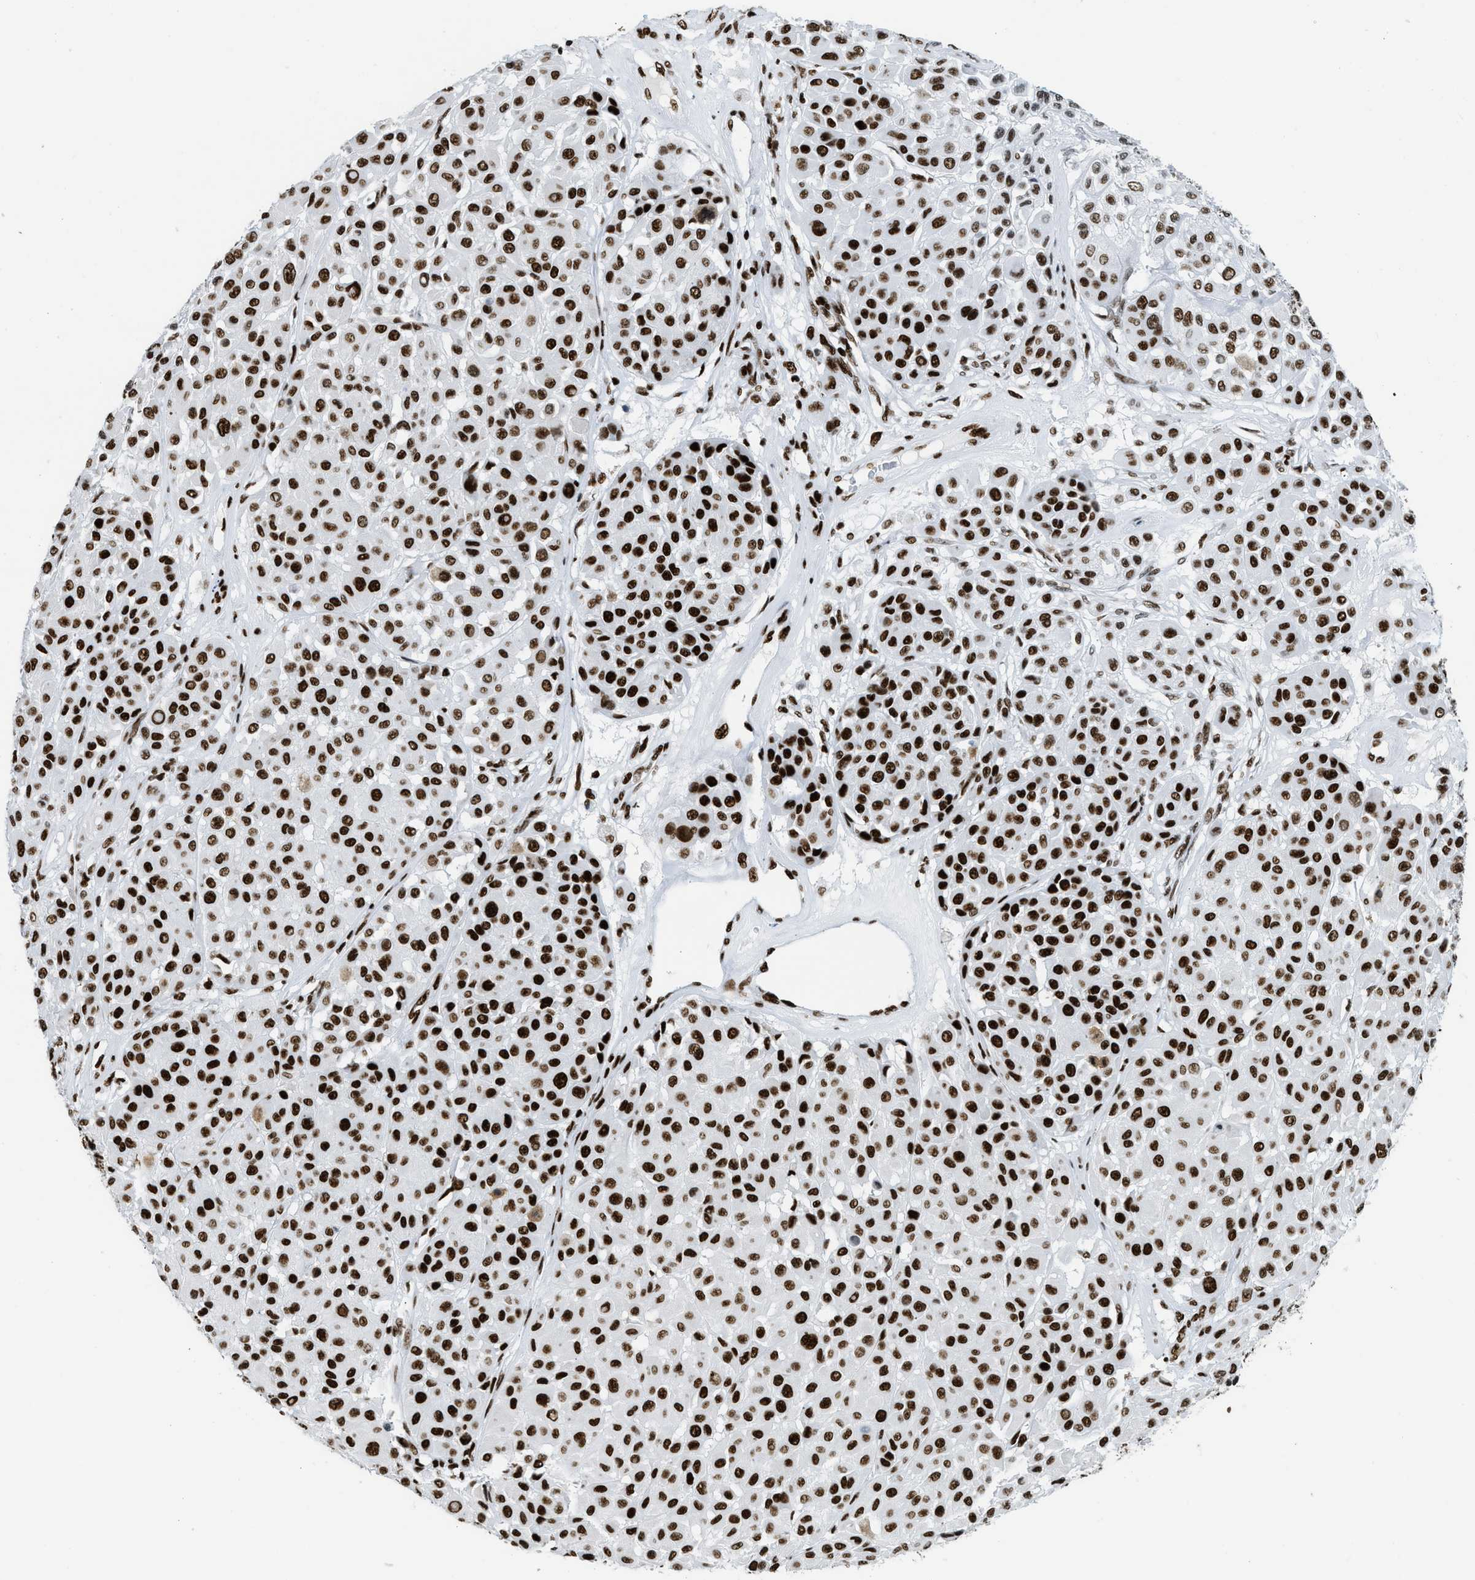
{"staining": {"intensity": "strong", "quantity": ">75%", "location": "nuclear"}, "tissue": "melanoma", "cell_type": "Tumor cells", "image_type": "cancer", "snomed": [{"axis": "morphology", "description": "Malignant melanoma, Metastatic site"}, {"axis": "topography", "description": "Soft tissue"}], "caption": "Immunohistochemistry (IHC) of melanoma displays high levels of strong nuclear staining in approximately >75% of tumor cells.", "gene": "PIF1", "patient": {"sex": "male", "age": 41}}